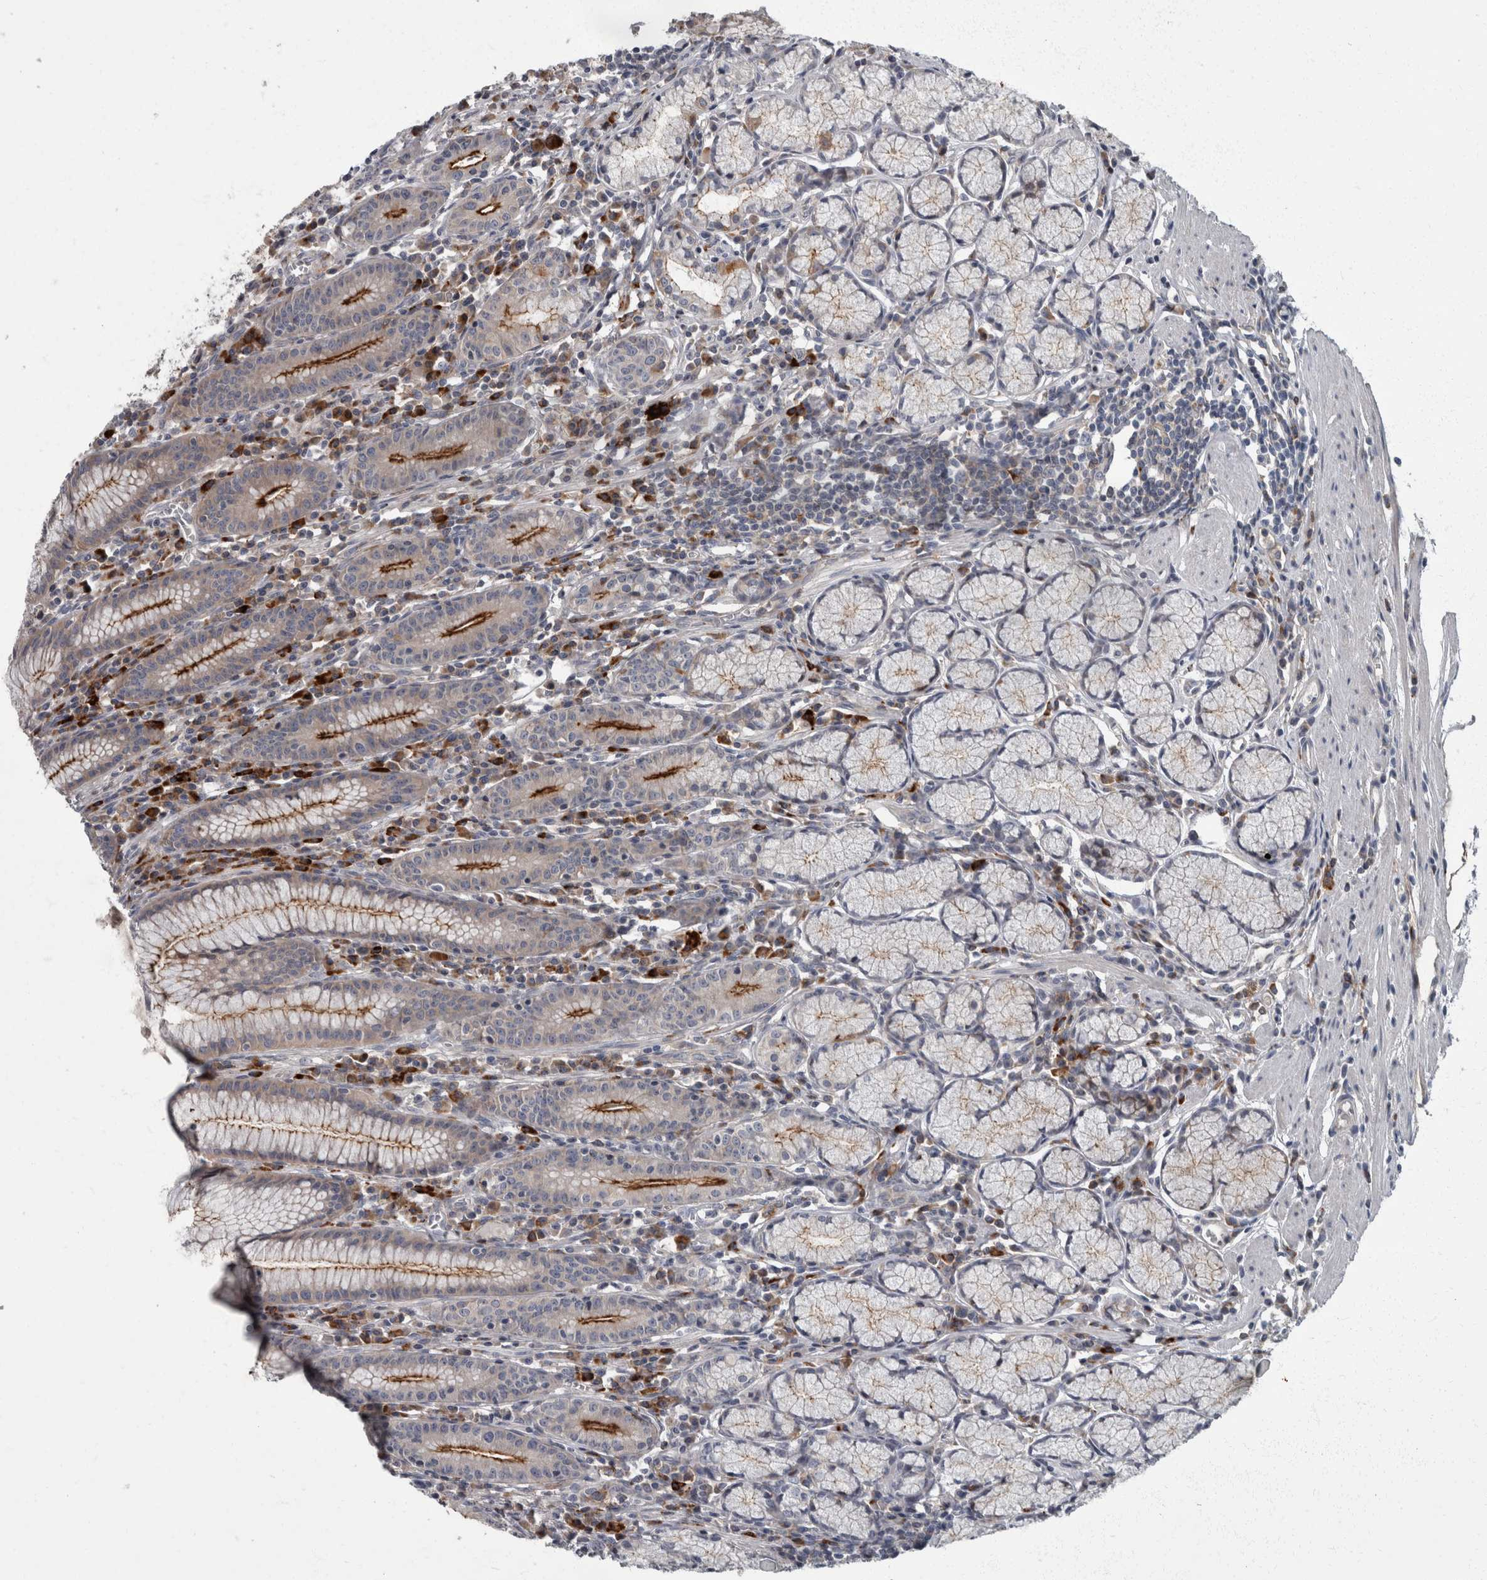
{"staining": {"intensity": "strong", "quantity": "25%-75%", "location": "cytoplasmic/membranous"}, "tissue": "stomach", "cell_type": "Glandular cells", "image_type": "normal", "snomed": [{"axis": "morphology", "description": "Normal tissue, NOS"}, {"axis": "topography", "description": "Stomach"}], "caption": "The immunohistochemical stain labels strong cytoplasmic/membranous staining in glandular cells of unremarkable stomach. (IHC, brightfield microscopy, high magnification).", "gene": "CDC42BPG", "patient": {"sex": "male", "age": 55}}